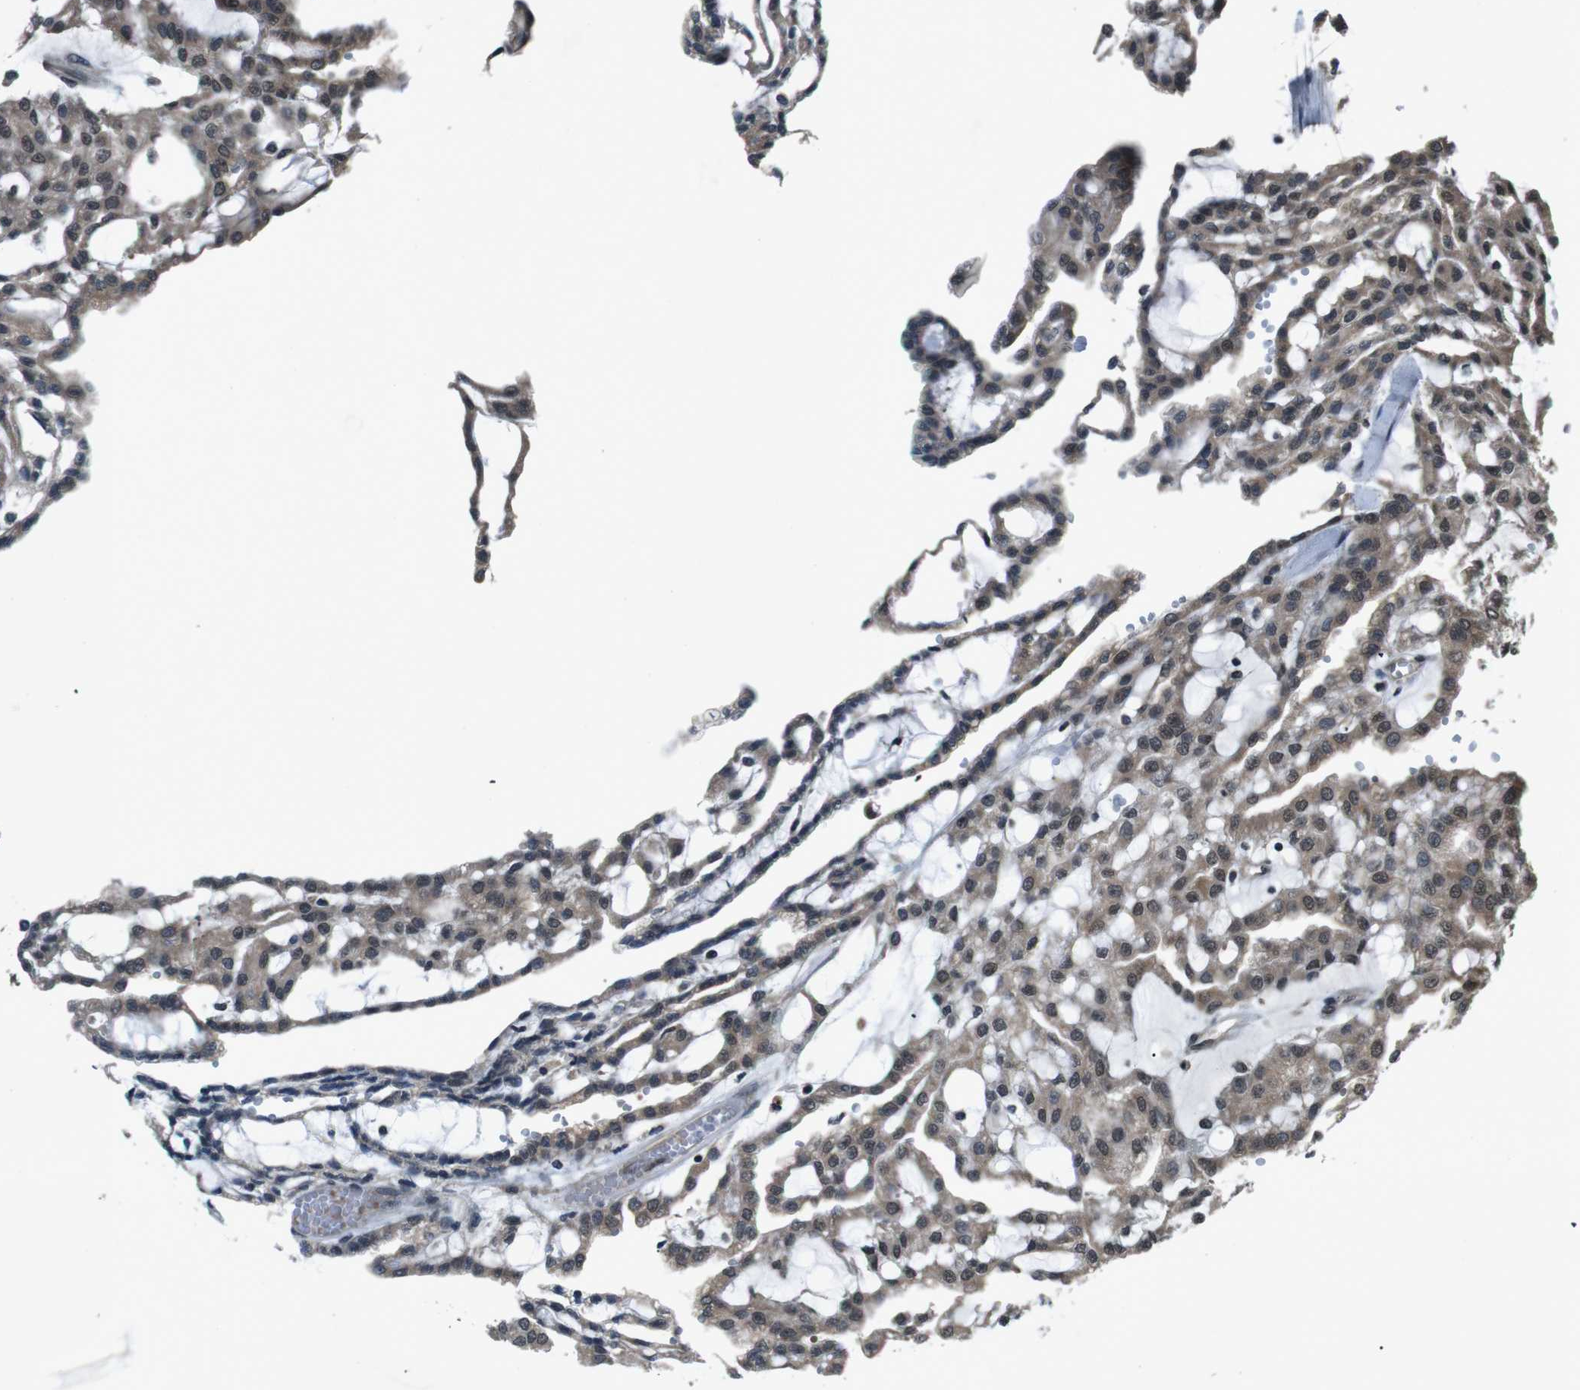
{"staining": {"intensity": "weak", "quantity": "25%-75%", "location": "cytoplasmic/membranous,nuclear"}, "tissue": "renal cancer", "cell_type": "Tumor cells", "image_type": "cancer", "snomed": [{"axis": "morphology", "description": "Adenocarcinoma, NOS"}, {"axis": "topography", "description": "Kidney"}], "caption": "There is low levels of weak cytoplasmic/membranous and nuclear expression in tumor cells of adenocarcinoma (renal), as demonstrated by immunohistochemical staining (brown color).", "gene": "SOCS1", "patient": {"sex": "male", "age": 63}}